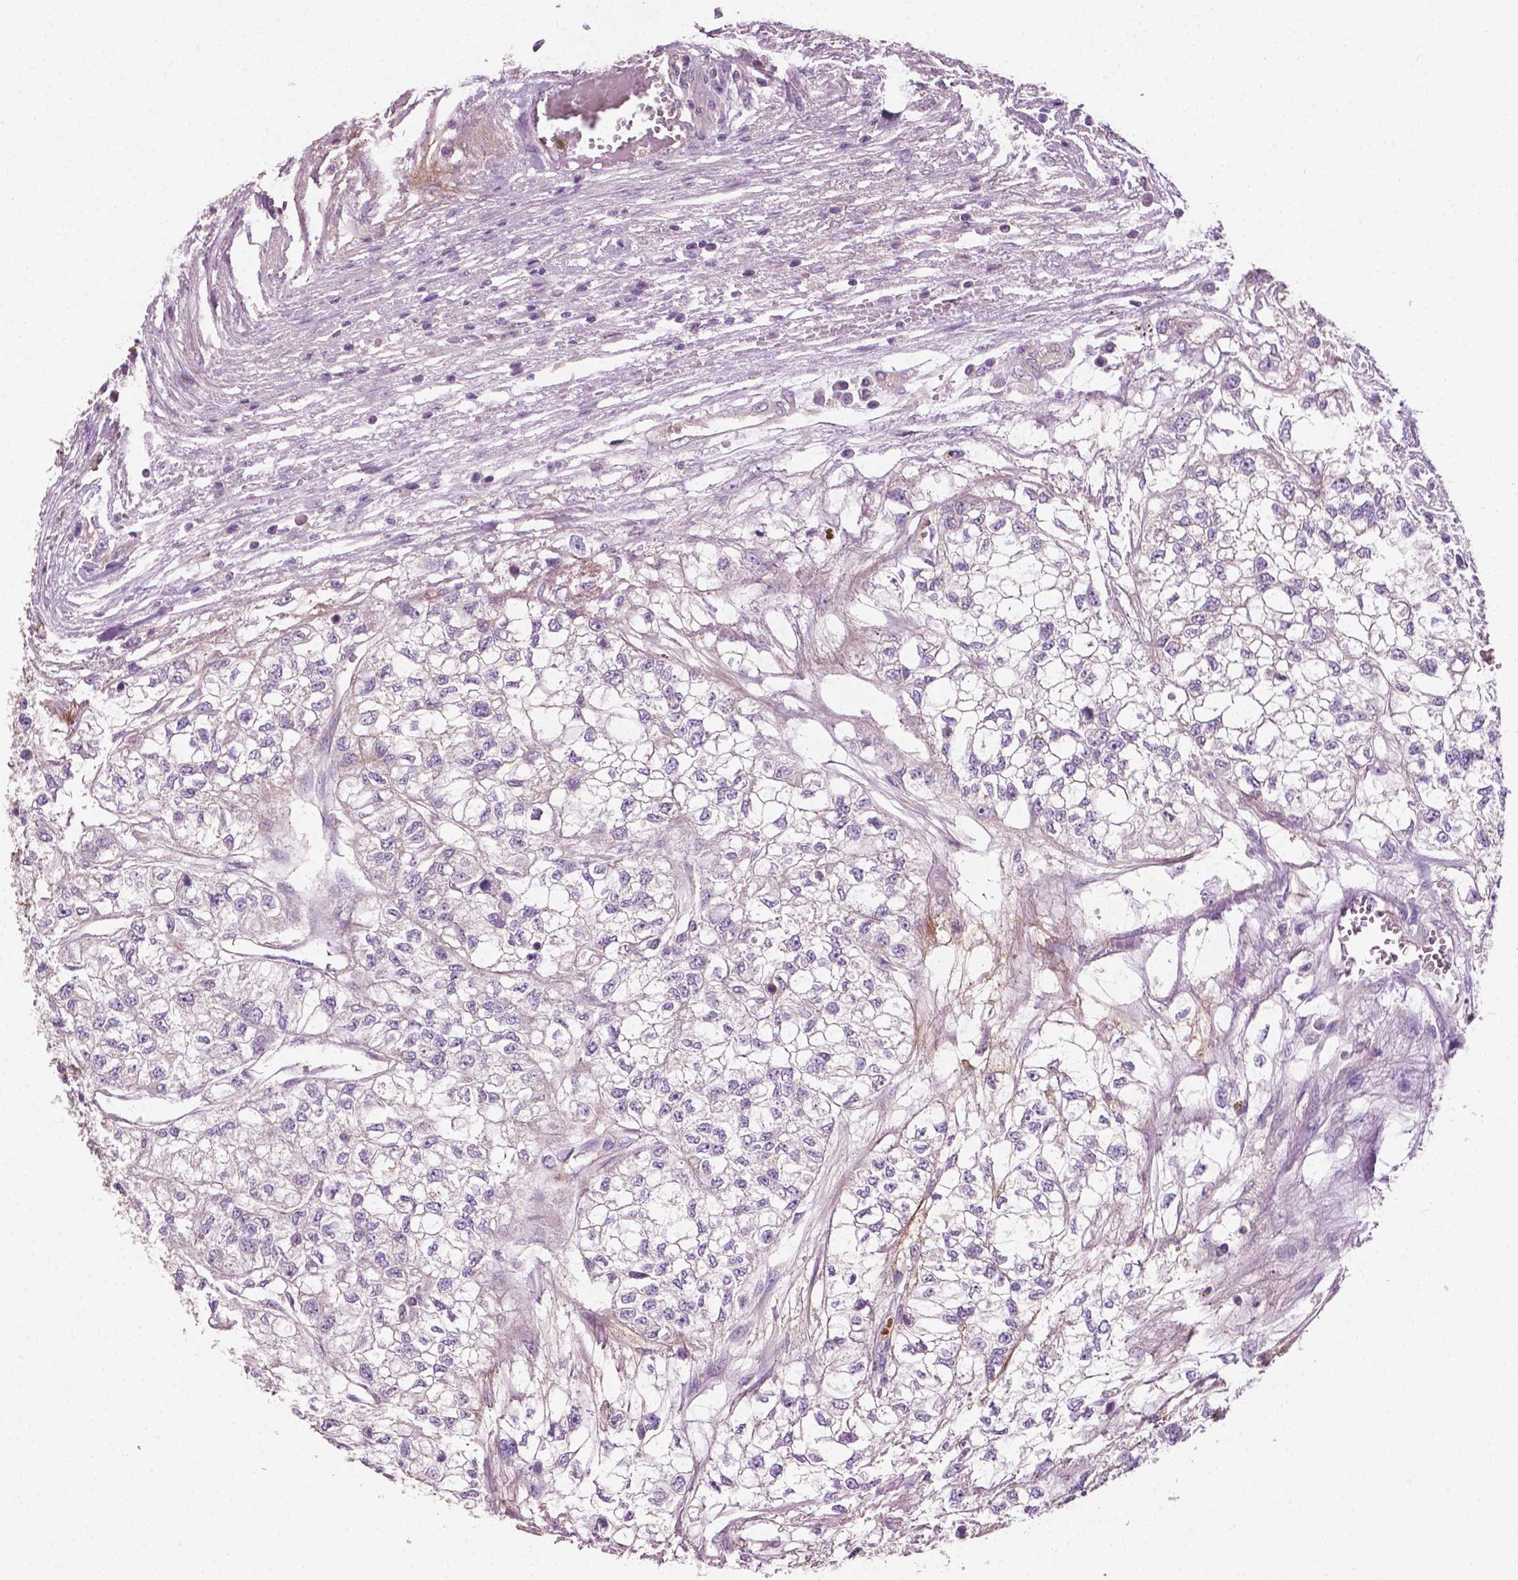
{"staining": {"intensity": "negative", "quantity": "none", "location": "none"}, "tissue": "renal cancer", "cell_type": "Tumor cells", "image_type": "cancer", "snomed": [{"axis": "morphology", "description": "Adenocarcinoma, NOS"}, {"axis": "topography", "description": "Kidney"}], "caption": "A high-resolution micrograph shows IHC staining of renal adenocarcinoma, which shows no significant expression in tumor cells.", "gene": "PTX3", "patient": {"sex": "male", "age": 56}}